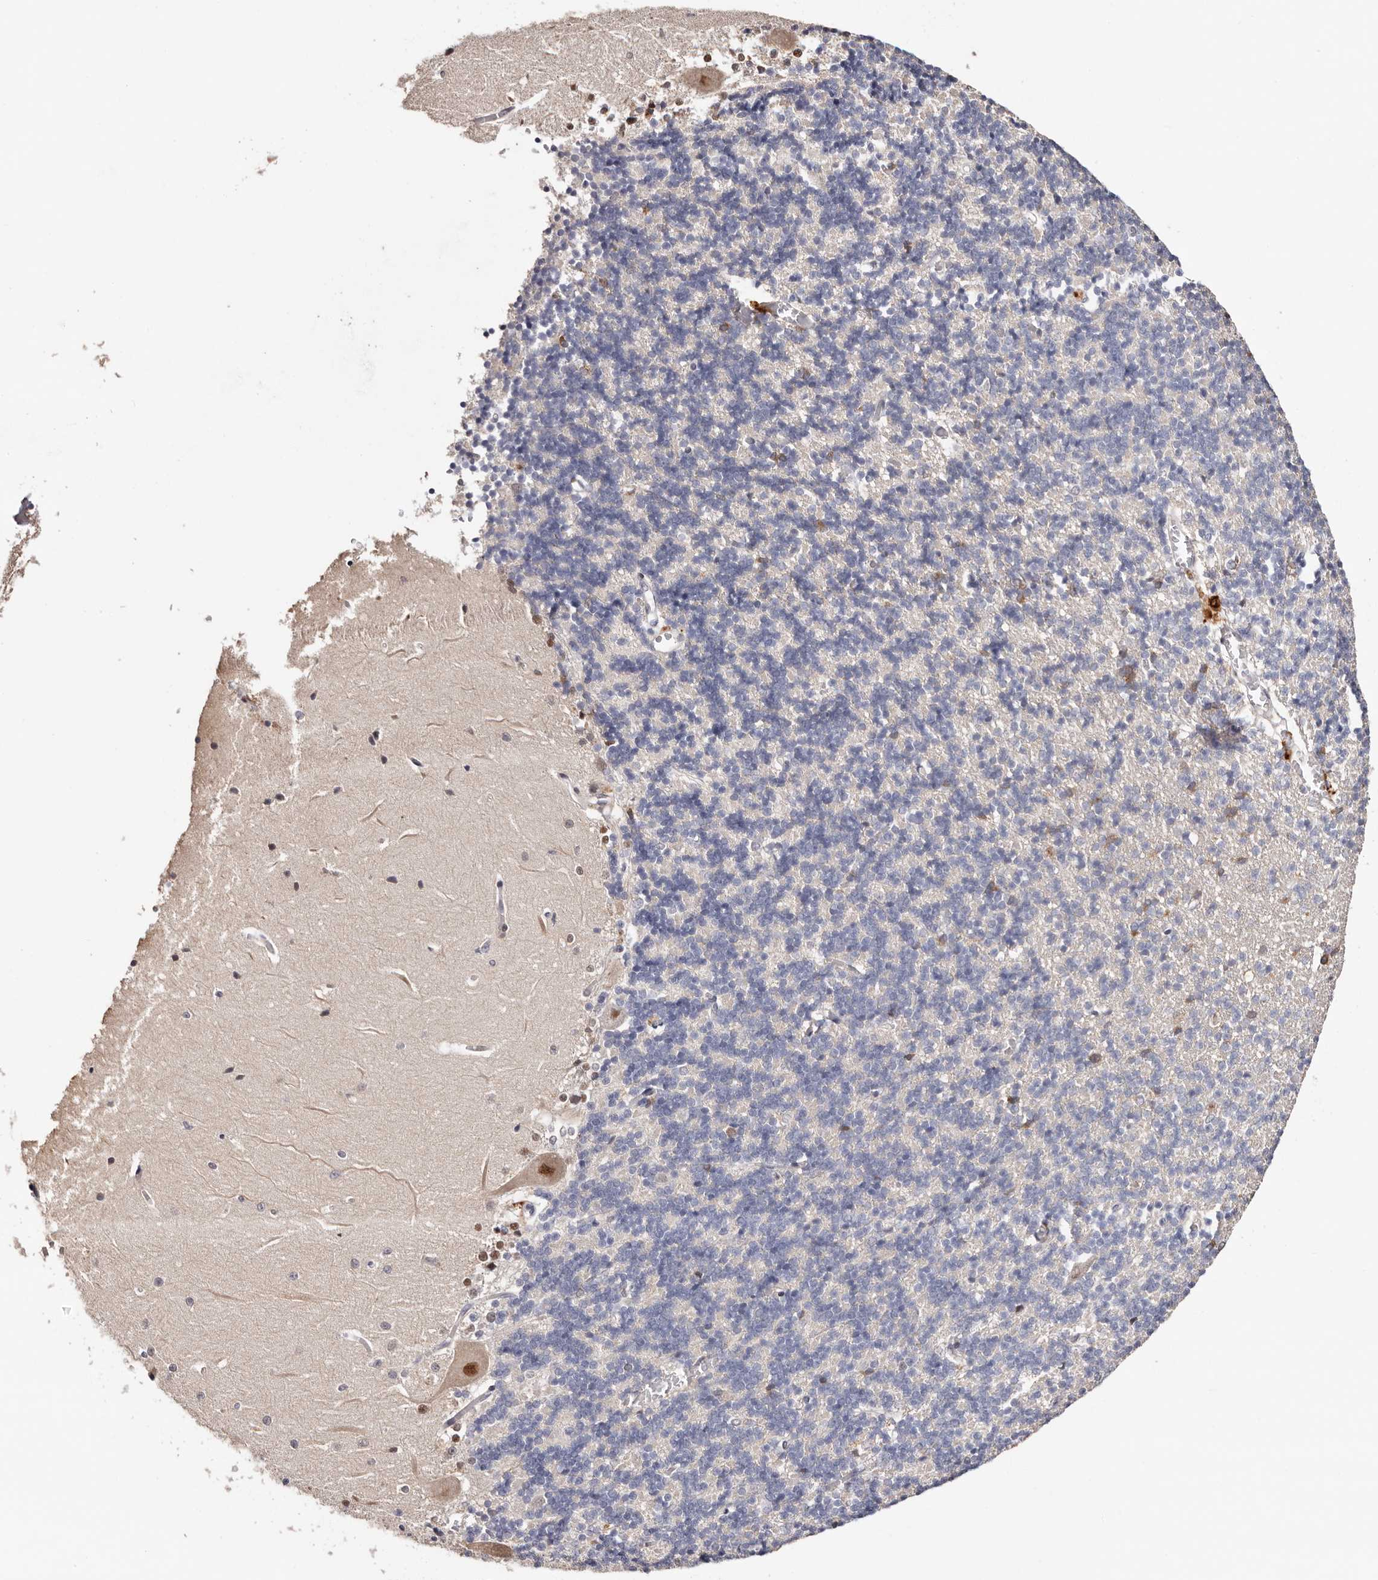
{"staining": {"intensity": "moderate", "quantity": "<25%", "location": "cytoplasmic/membranous"}, "tissue": "cerebellum", "cell_type": "Cells in granular layer", "image_type": "normal", "snomed": [{"axis": "morphology", "description": "Normal tissue, NOS"}, {"axis": "topography", "description": "Cerebellum"}], "caption": "Immunohistochemistry (IHC) (DAB (3,3'-diaminobenzidine)) staining of normal human cerebellum exhibits moderate cytoplasmic/membranous protein expression in approximately <25% of cells in granular layer. (IHC, brightfield microscopy, high magnification).", "gene": "TYW3", "patient": {"sex": "male", "age": 37}}